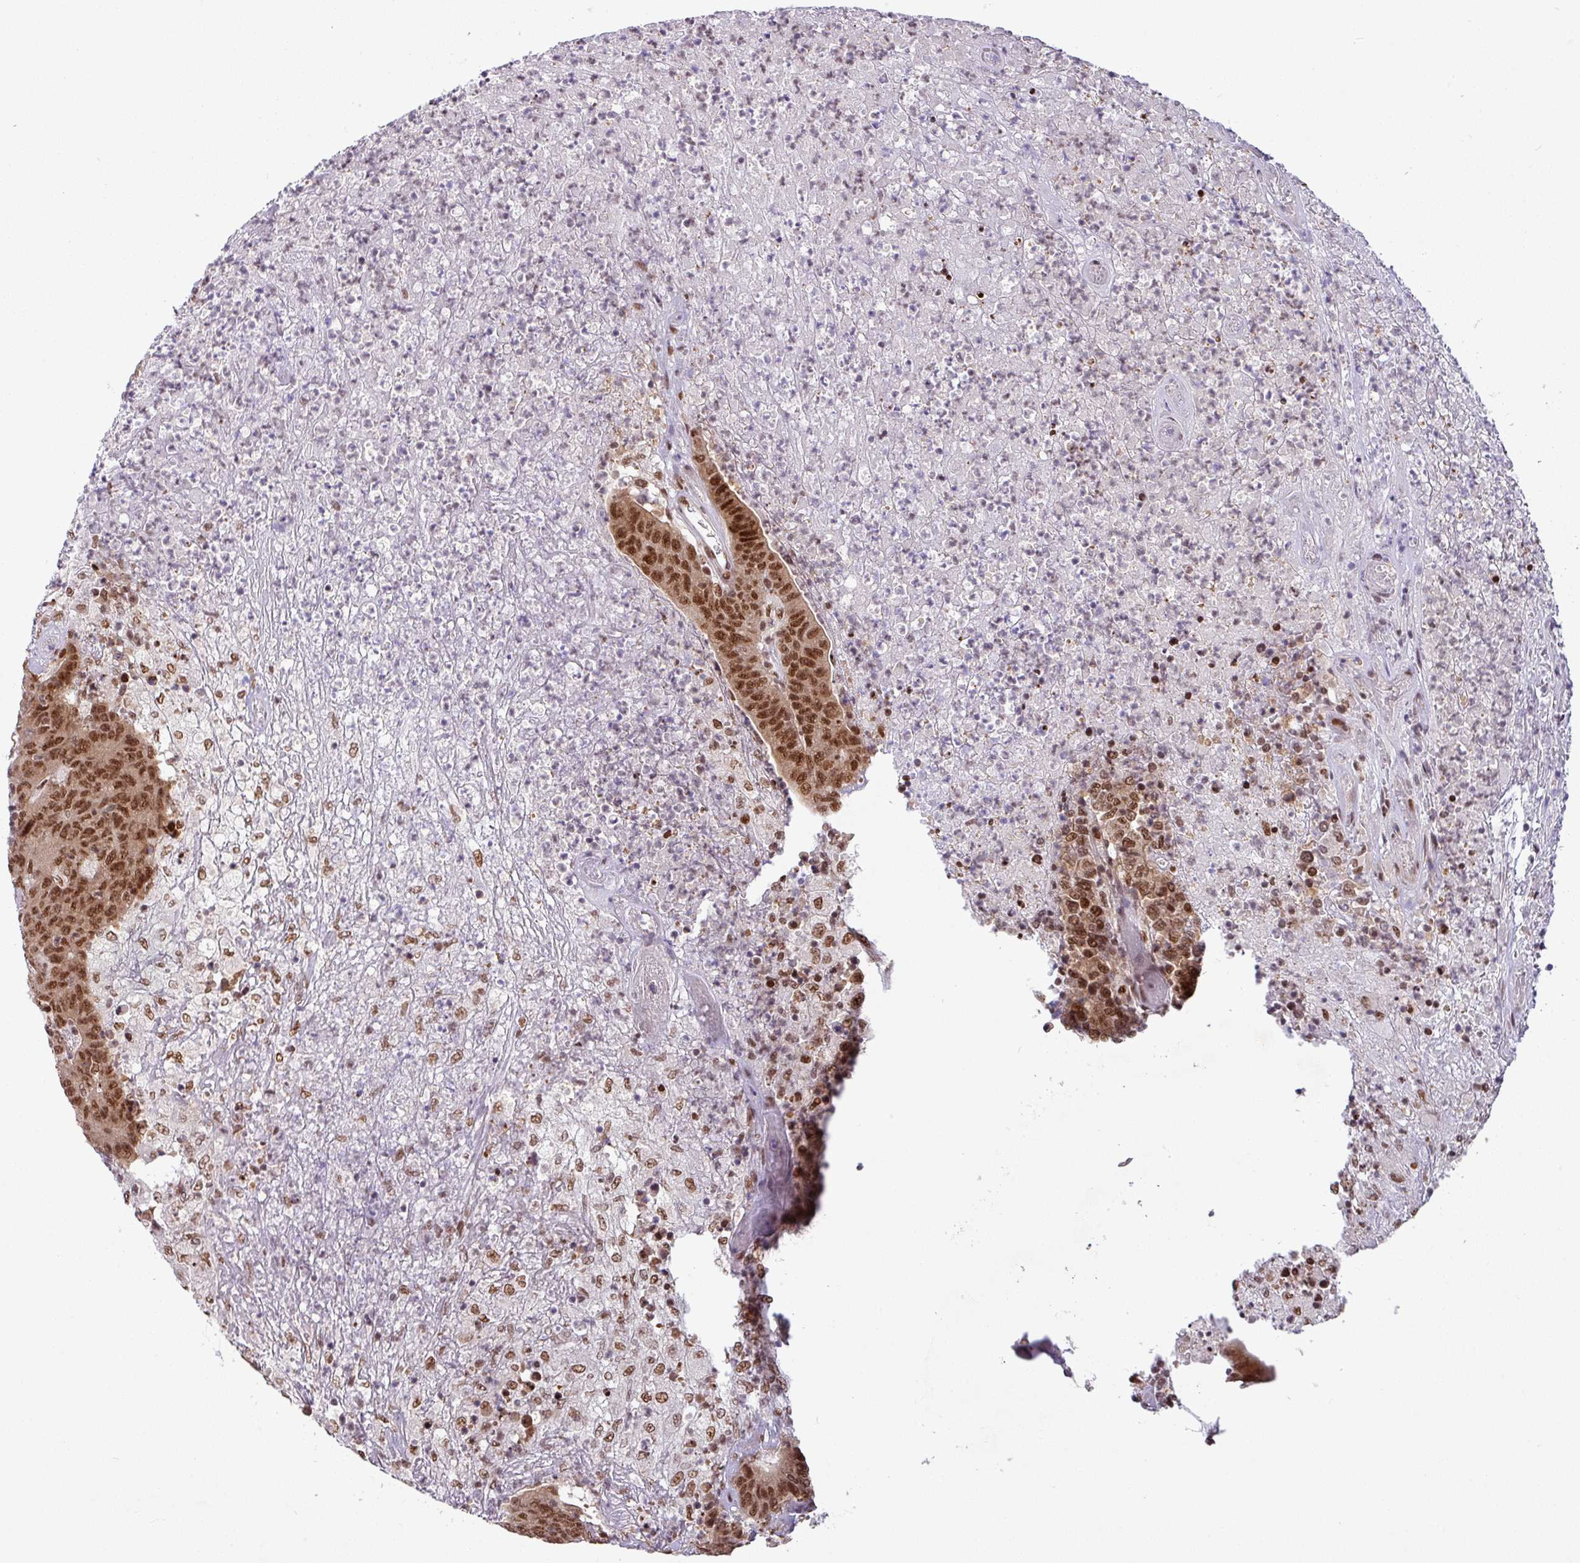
{"staining": {"intensity": "strong", "quantity": ">75%", "location": "nuclear"}, "tissue": "colorectal cancer", "cell_type": "Tumor cells", "image_type": "cancer", "snomed": [{"axis": "morphology", "description": "Adenocarcinoma, NOS"}, {"axis": "topography", "description": "Colon"}], "caption": "Colorectal cancer stained with a protein marker demonstrates strong staining in tumor cells.", "gene": "SRSF2", "patient": {"sex": "female", "age": 75}}